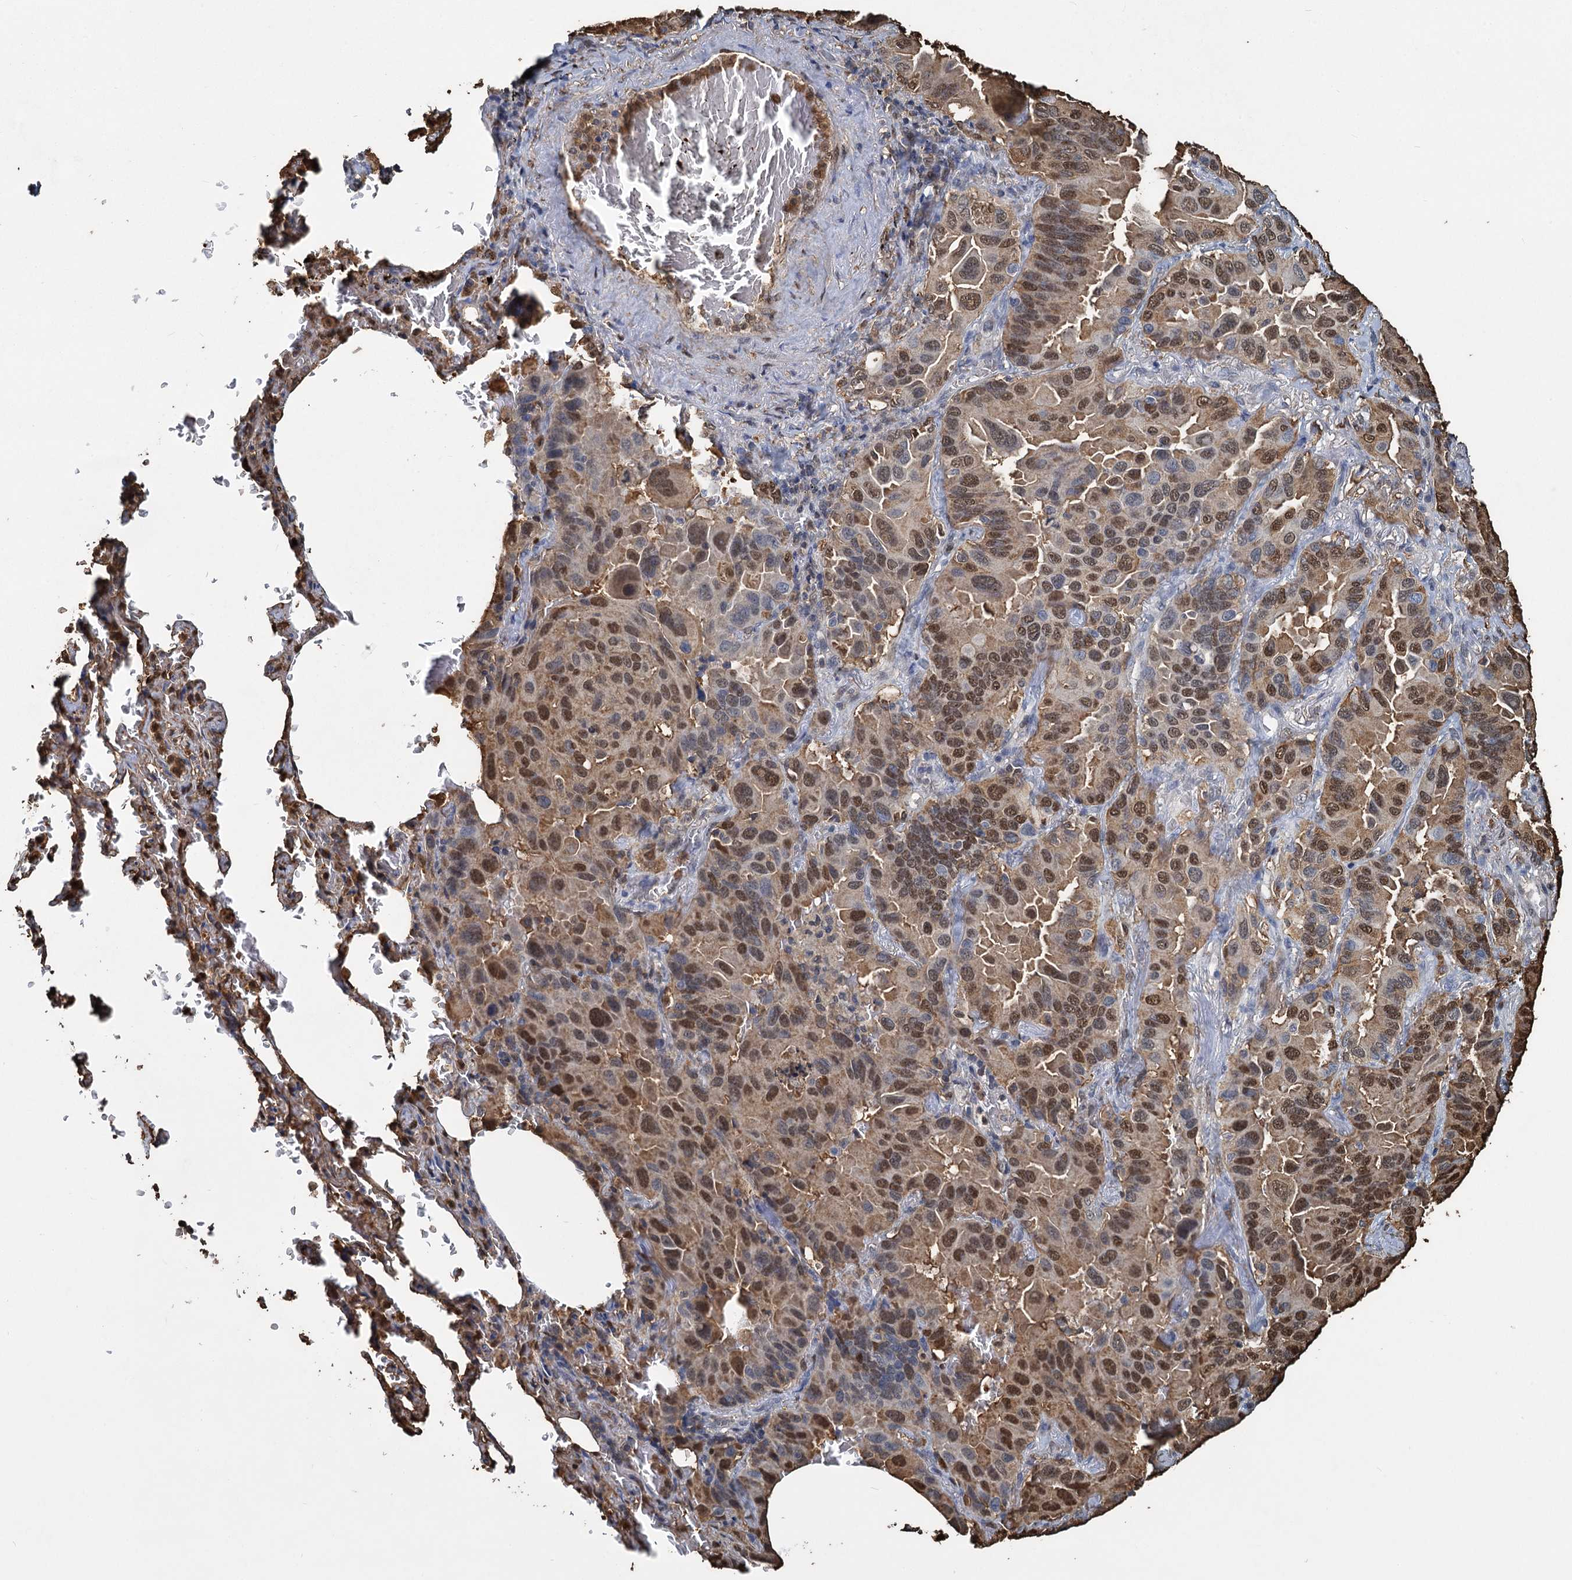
{"staining": {"intensity": "moderate", "quantity": ">75%", "location": "cytoplasmic/membranous,nuclear"}, "tissue": "lung cancer", "cell_type": "Tumor cells", "image_type": "cancer", "snomed": [{"axis": "morphology", "description": "Adenocarcinoma, NOS"}, {"axis": "topography", "description": "Lung"}], "caption": "This image exhibits IHC staining of human lung cancer (adenocarcinoma), with medium moderate cytoplasmic/membranous and nuclear positivity in about >75% of tumor cells.", "gene": "S100A6", "patient": {"sex": "male", "age": 64}}